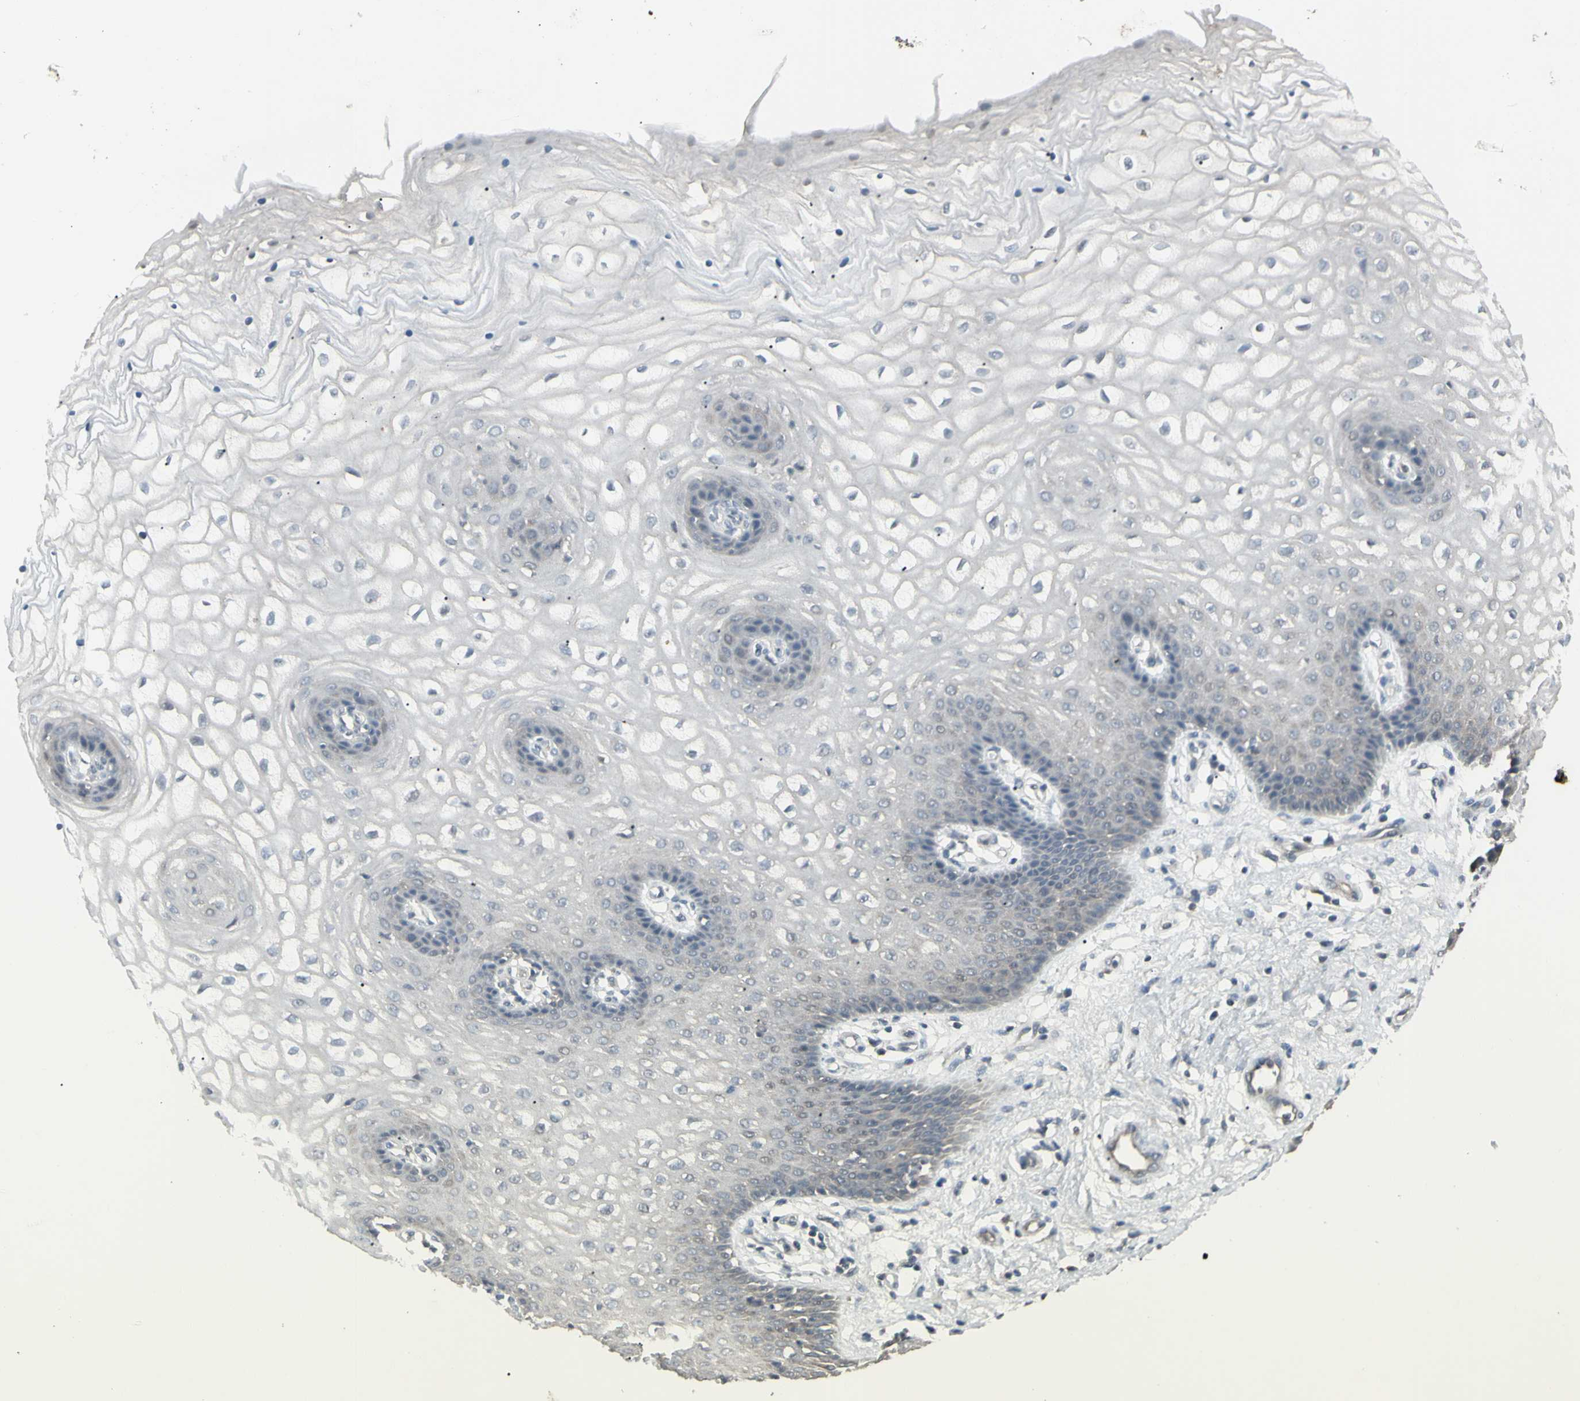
{"staining": {"intensity": "negative", "quantity": "none", "location": "none"}, "tissue": "vagina", "cell_type": "Squamous epithelial cells", "image_type": "normal", "snomed": [{"axis": "morphology", "description": "Normal tissue, NOS"}, {"axis": "topography", "description": "Vagina"}], "caption": "Protein analysis of unremarkable vagina displays no significant expression in squamous epithelial cells.", "gene": "PIAS4", "patient": {"sex": "female", "age": 34}}